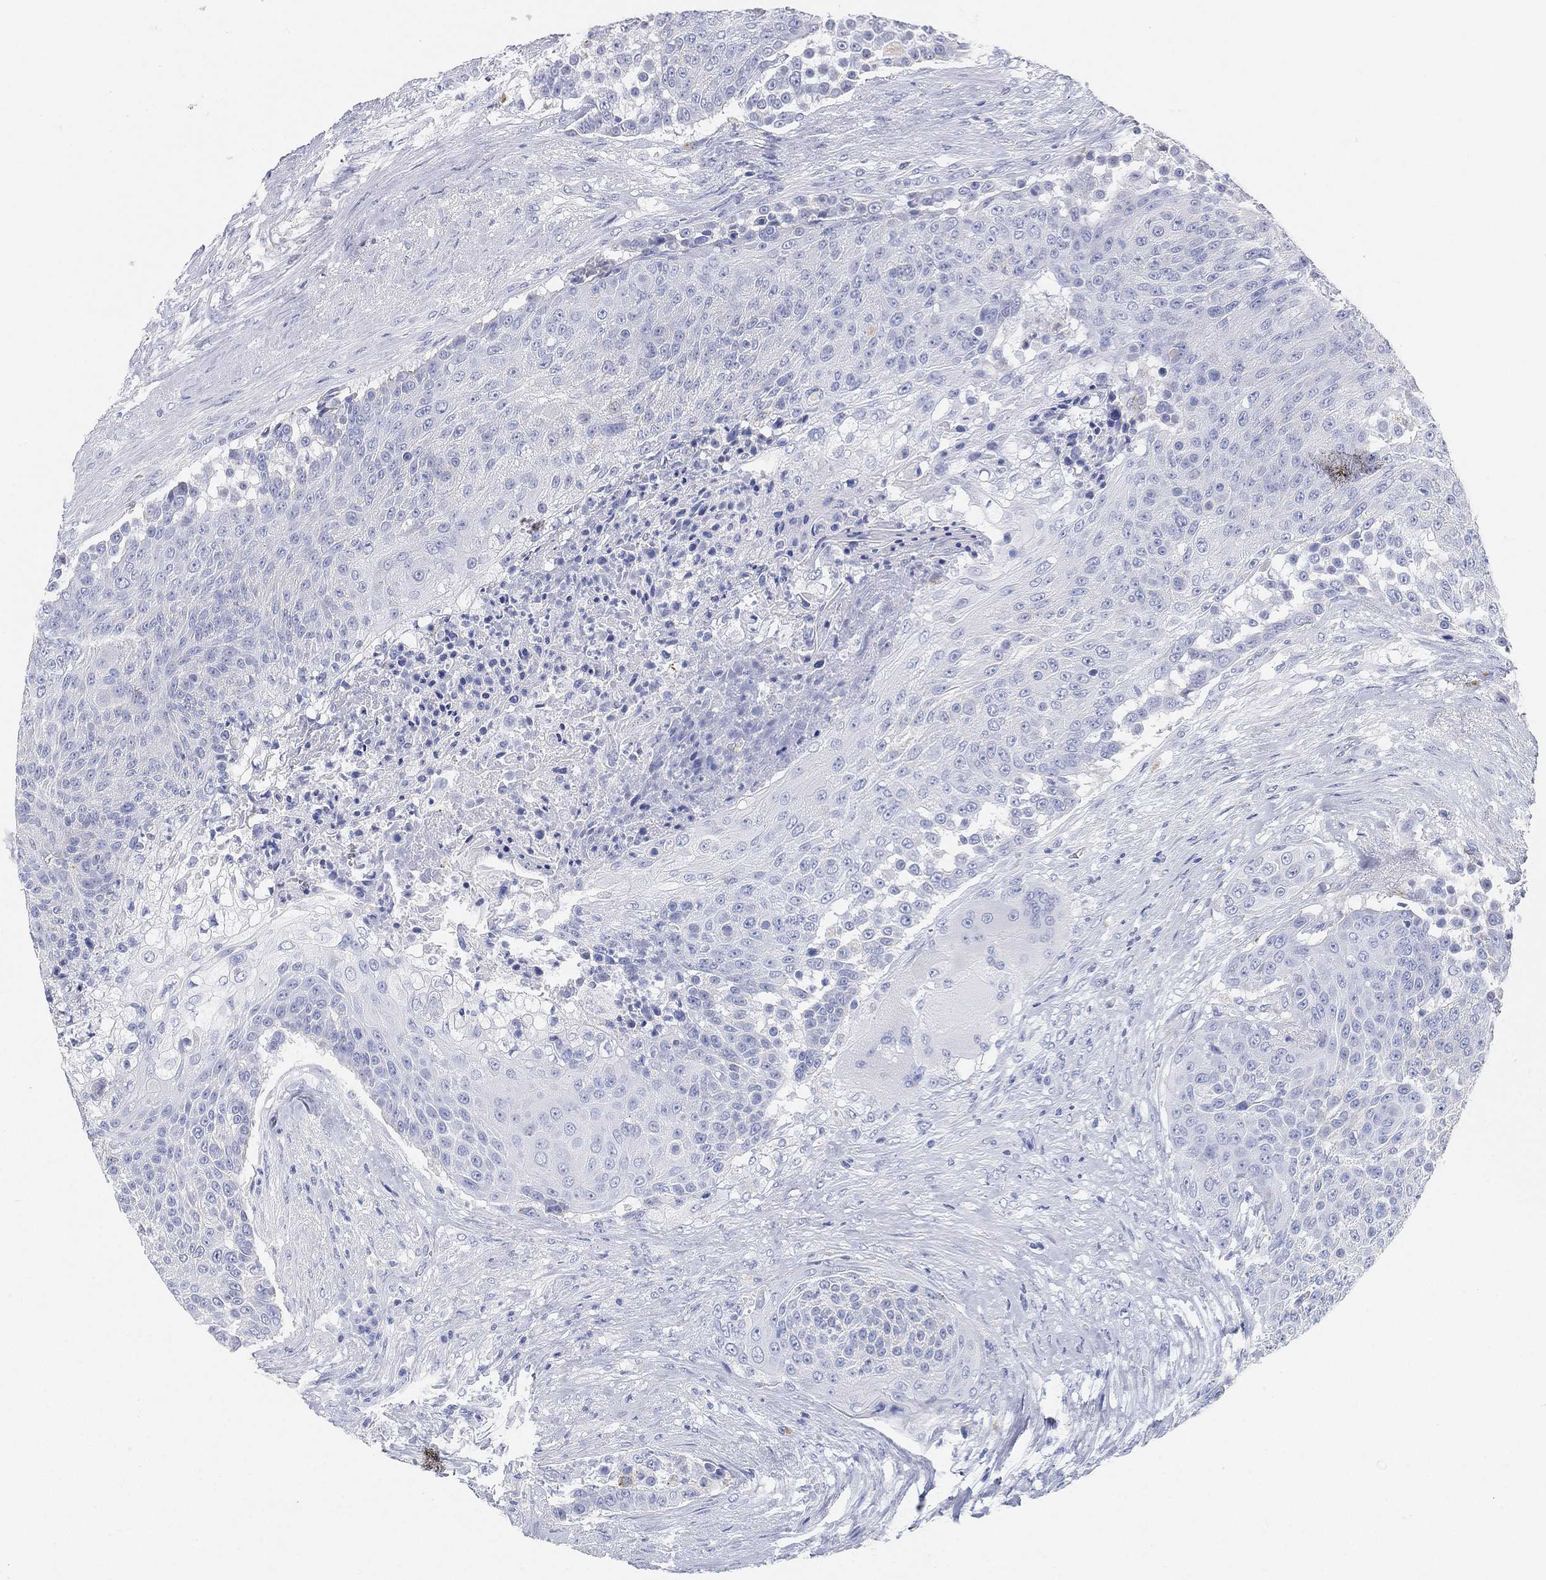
{"staining": {"intensity": "negative", "quantity": "none", "location": "none"}, "tissue": "urothelial cancer", "cell_type": "Tumor cells", "image_type": "cancer", "snomed": [{"axis": "morphology", "description": "Urothelial carcinoma, High grade"}, {"axis": "topography", "description": "Urinary bladder"}], "caption": "Immunohistochemical staining of high-grade urothelial carcinoma demonstrates no significant staining in tumor cells.", "gene": "GPR61", "patient": {"sex": "female", "age": 63}}